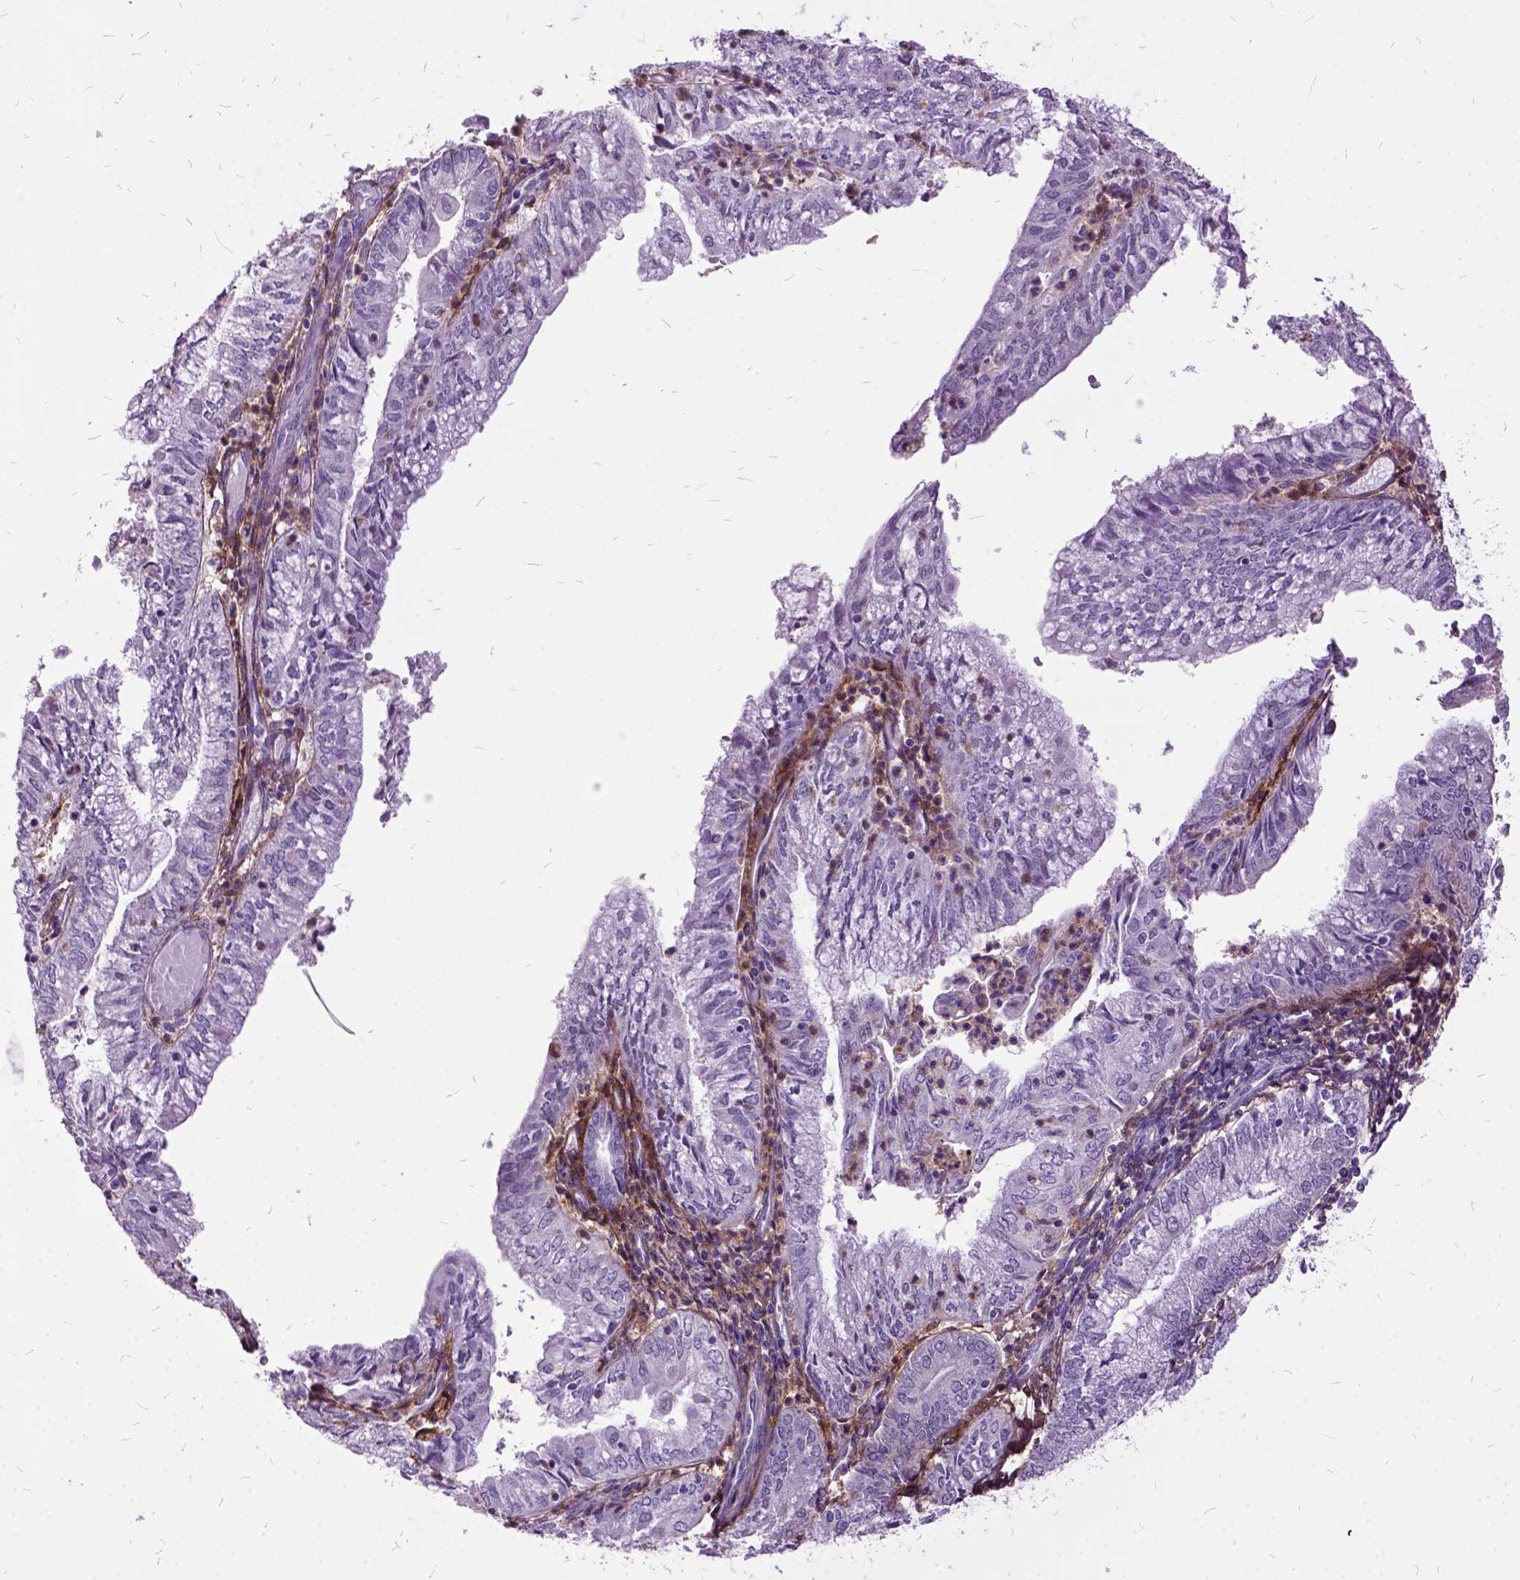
{"staining": {"intensity": "negative", "quantity": "none", "location": "none"}, "tissue": "endometrial cancer", "cell_type": "Tumor cells", "image_type": "cancer", "snomed": [{"axis": "morphology", "description": "Adenocarcinoma, NOS"}, {"axis": "topography", "description": "Endometrium"}], "caption": "This is an IHC photomicrograph of endometrial adenocarcinoma. There is no positivity in tumor cells.", "gene": "MME", "patient": {"sex": "female", "age": 55}}